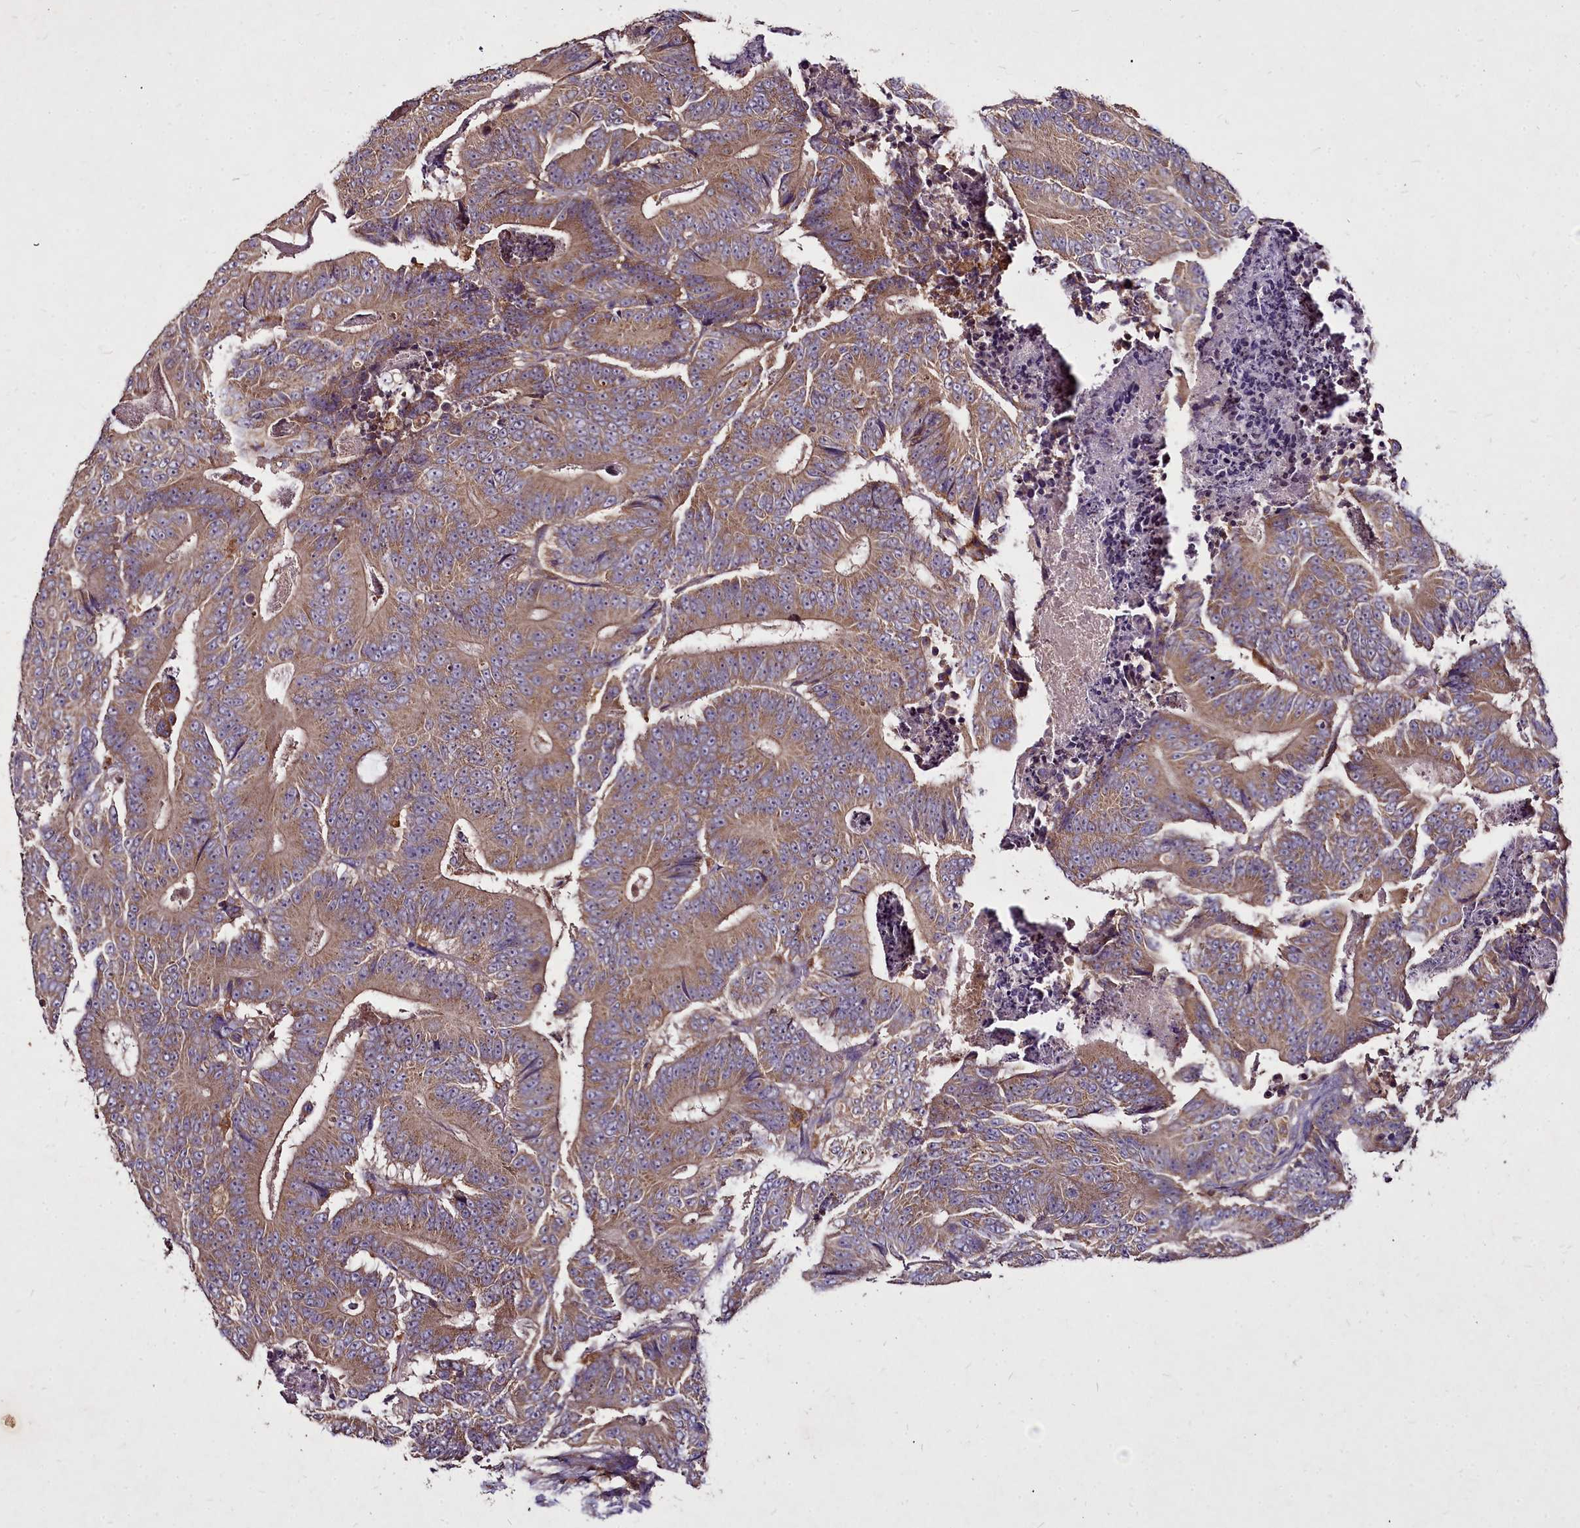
{"staining": {"intensity": "moderate", "quantity": ">75%", "location": "cytoplasmic/membranous"}, "tissue": "colorectal cancer", "cell_type": "Tumor cells", "image_type": "cancer", "snomed": [{"axis": "morphology", "description": "Adenocarcinoma, NOS"}, {"axis": "topography", "description": "Colon"}], "caption": "Approximately >75% of tumor cells in adenocarcinoma (colorectal) show moderate cytoplasmic/membranous protein positivity as visualized by brown immunohistochemical staining.", "gene": "NCKAP1L", "patient": {"sex": "male", "age": 83}}